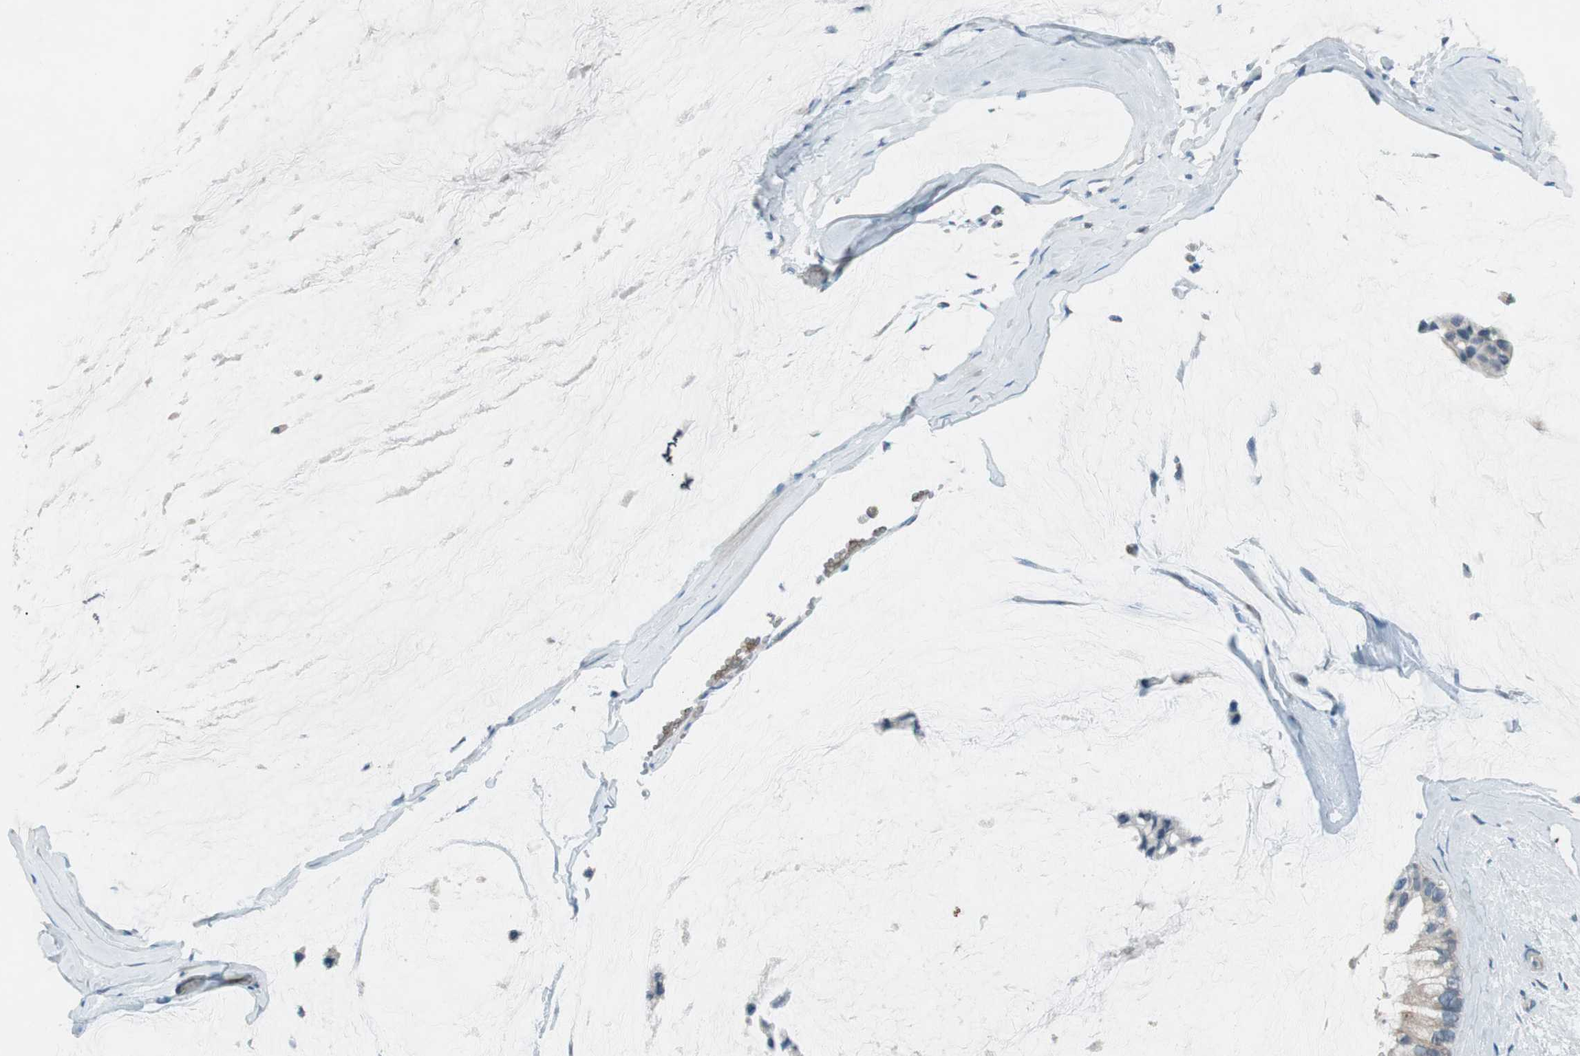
{"staining": {"intensity": "weak", "quantity": "25%-75%", "location": "cytoplasmic/membranous"}, "tissue": "ovarian cancer", "cell_type": "Tumor cells", "image_type": "cancer", "snomed": [{"axis": "morphology", "description": "Cystadenocarcinoma, mucinous, NOS"}, {"axis": "topography", "description": "Ovary"}], "caption": "IHC image of ovarian cancer stained for a protein (brown), which exhibits low levels of weak cytoplasmic/membranous positivity in approximately 25%-75% of tumor cells.", "gene": "GYPC", "patient": {"sex": "female", "age": 39}}